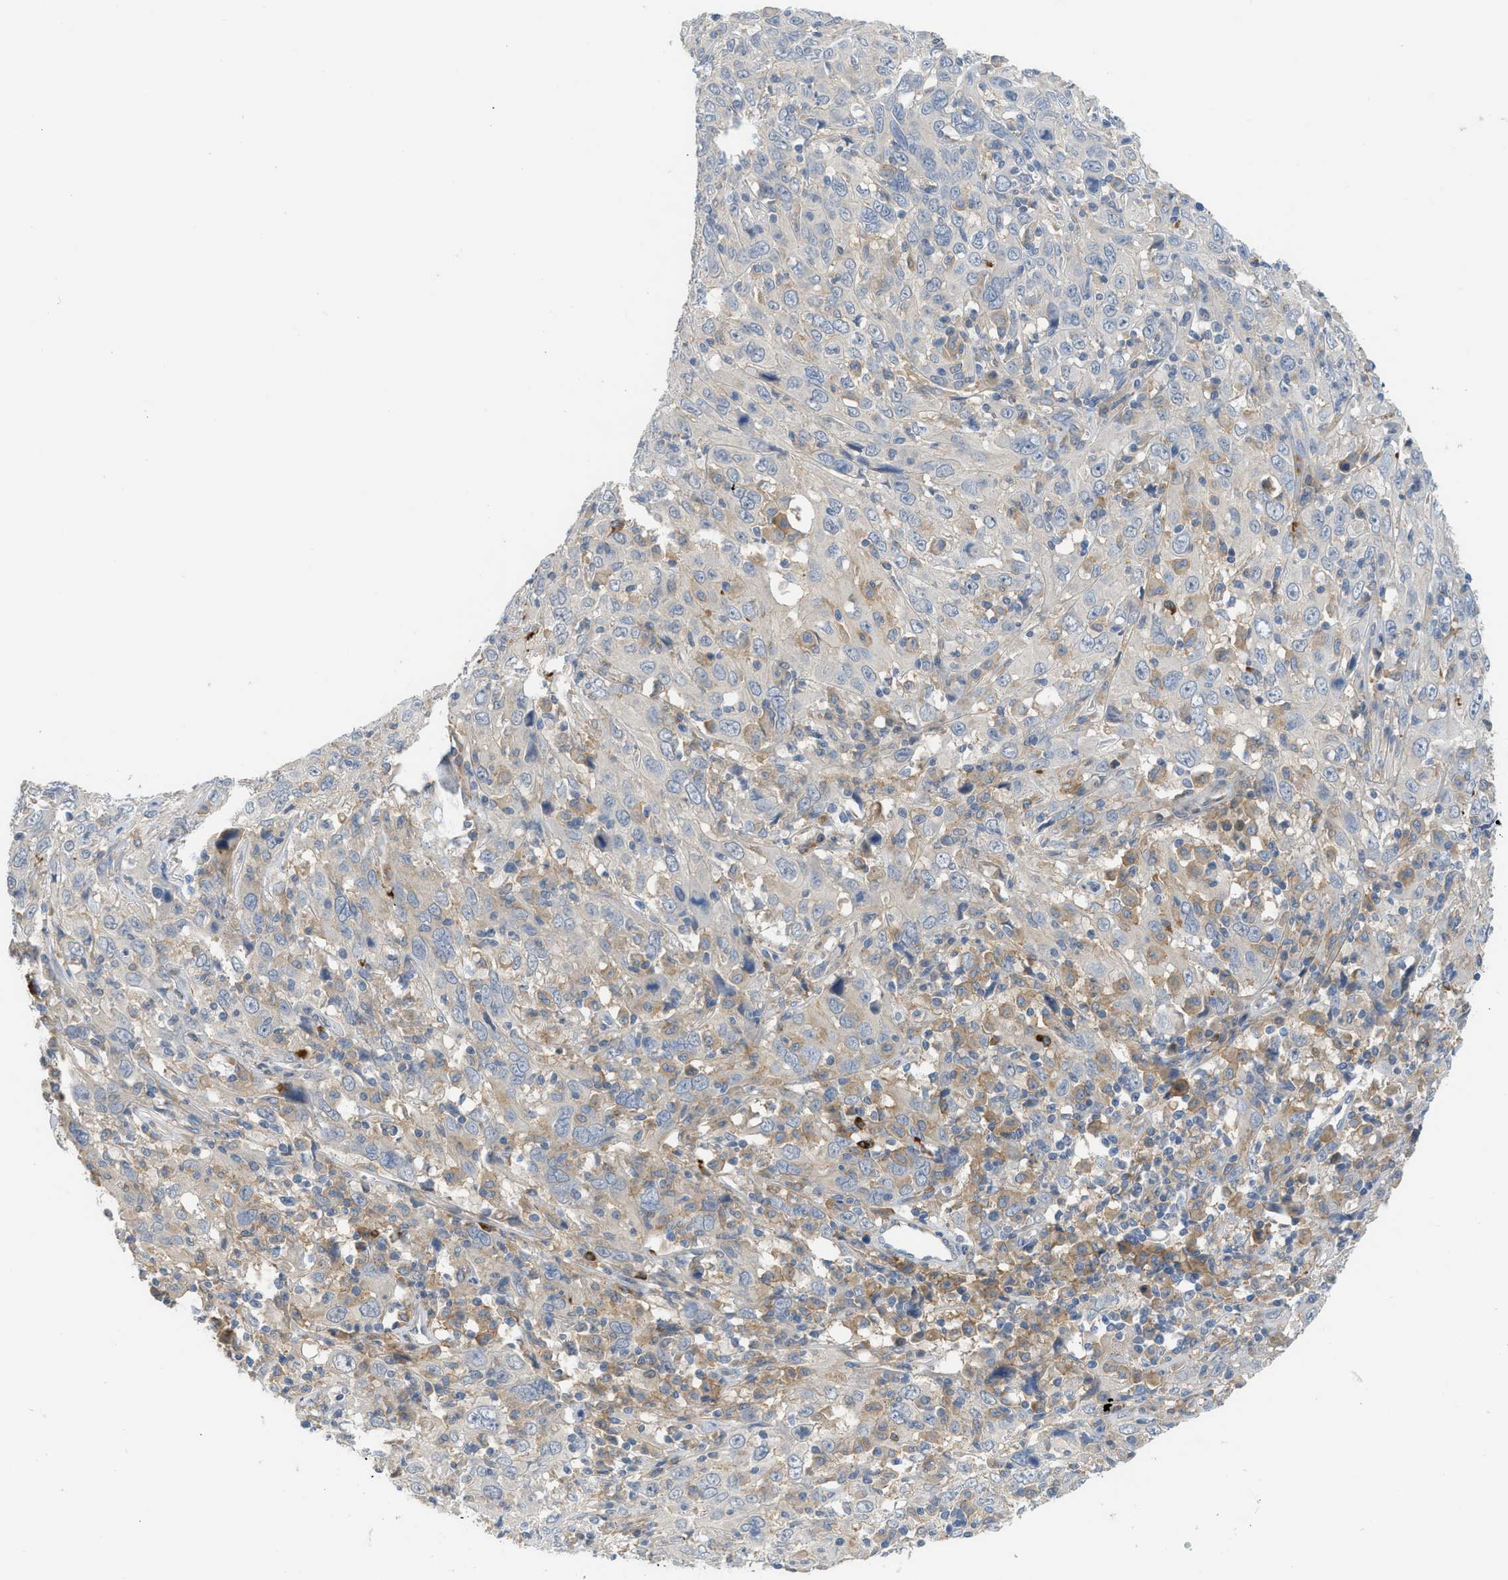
{"staining": {"intensity": "weak", "quantity": "<25%", "location": "cytoplasmic/membranous"}, "tissue": "cervical cancer", "cell_type": "Tumor cells", "image_type": "cancer", "snomed": [{"axis": "morphology", "description": "Squamous cell carcinoma, NOS"}, {"axis": "topography", "description": "Cervix"}], "caption": "DAB (3,3'-diaminobenzidine) immunohistochemical staining of squamous cell carcinoma (cervical) reveals no significant staining in tumor cells.", "gene": "RHBDF2", "patient": {"sex": "female", "age": 46}}